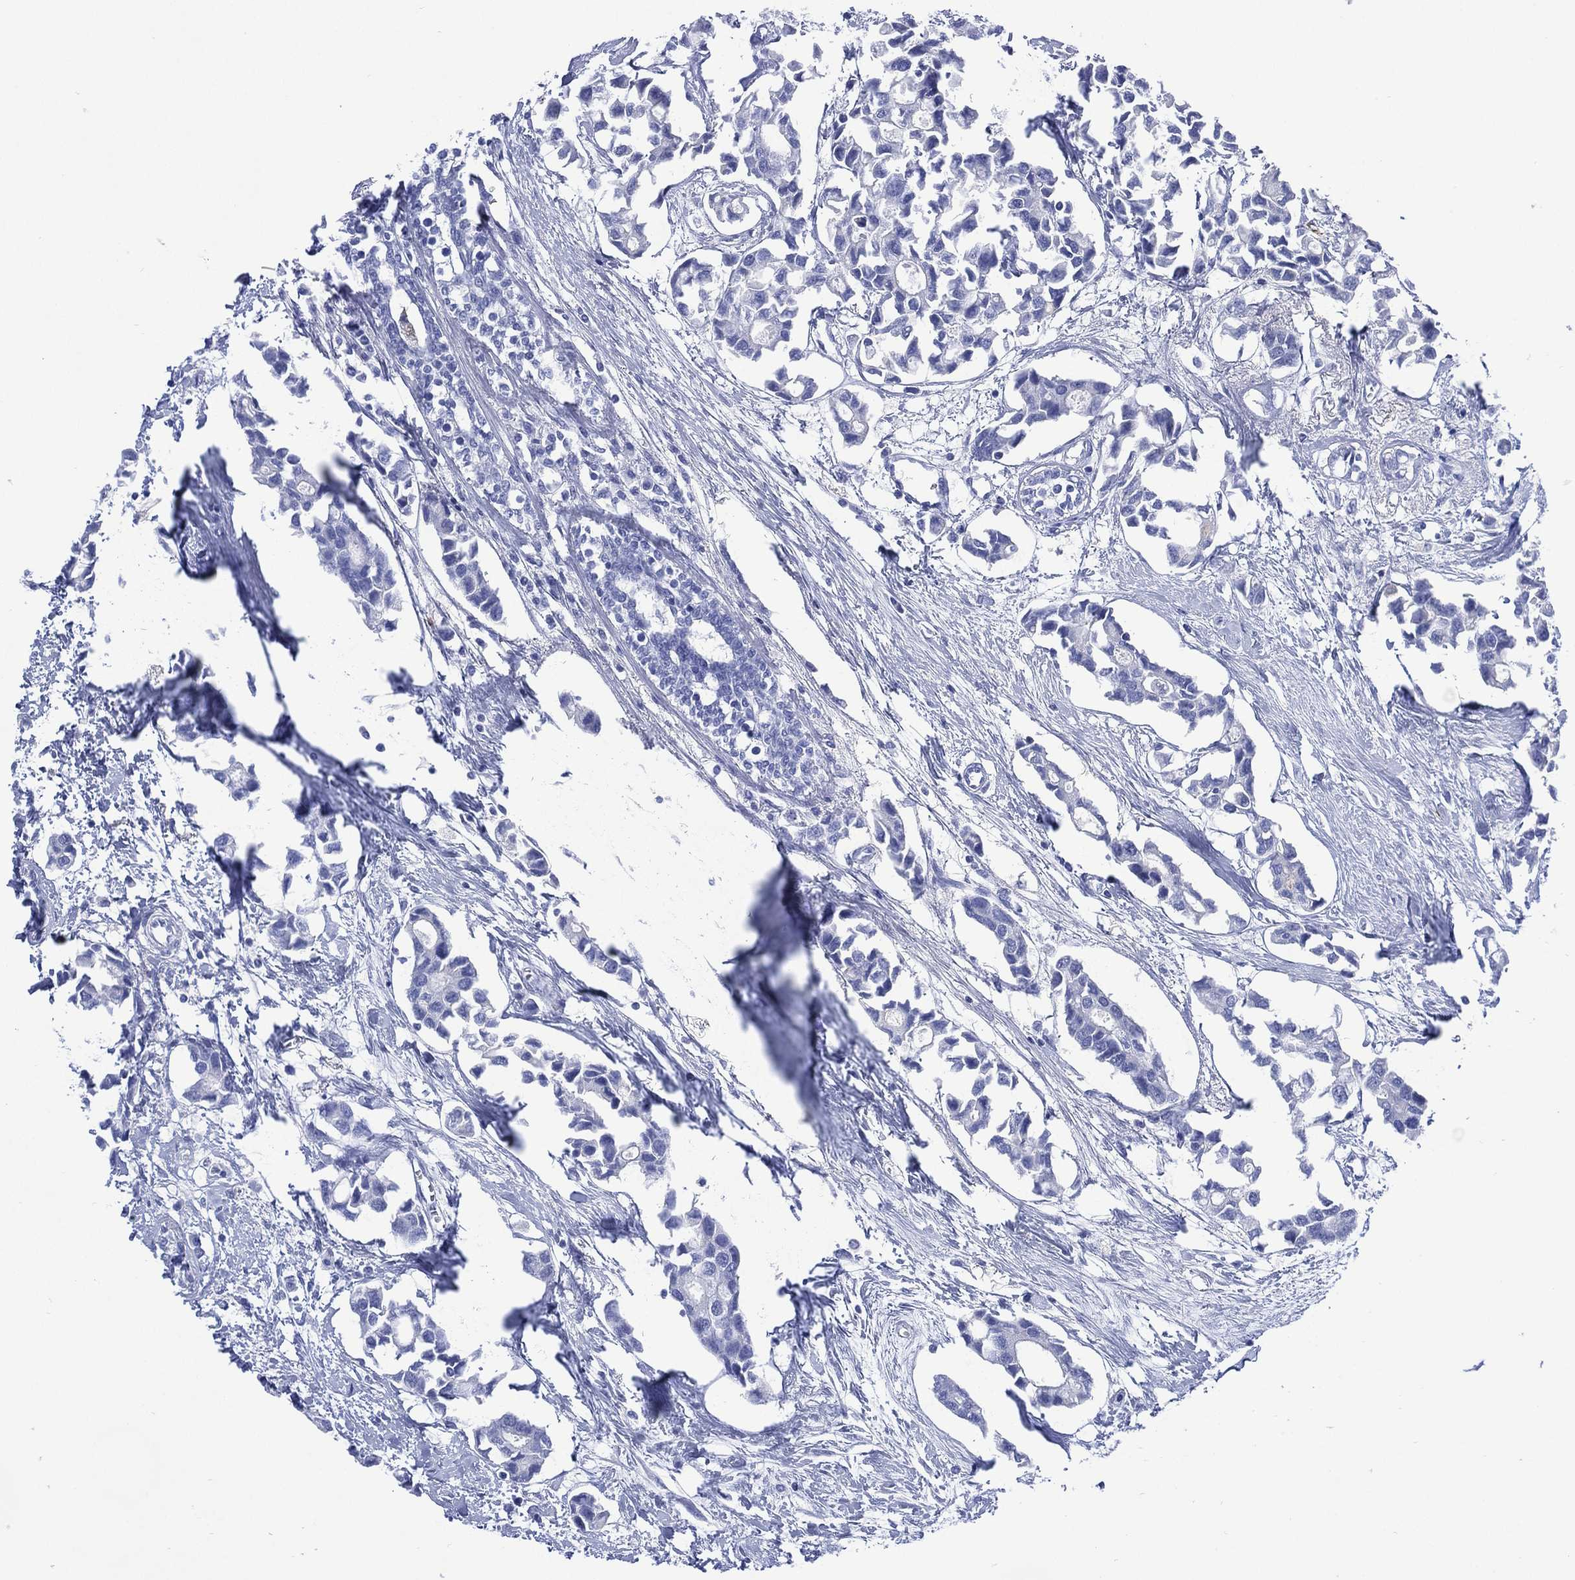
{"staining": {"intensity": "negative", "quantity": "none", "location": "none"}, "tissue": "breast cancer", "cell_type": "Tumor cells", "image_type": "cancer", "snomed": [{"axis": "morphology", "description": "Duct carcinoma"}, {"axis": "topography", "description": "Breast"}], "caption": "Protein analysis of breast cancer reveals no significant positivity in tumor cells.", "gene": "SHCBP1L", "patient": {"sex": "female", "age": 83}}